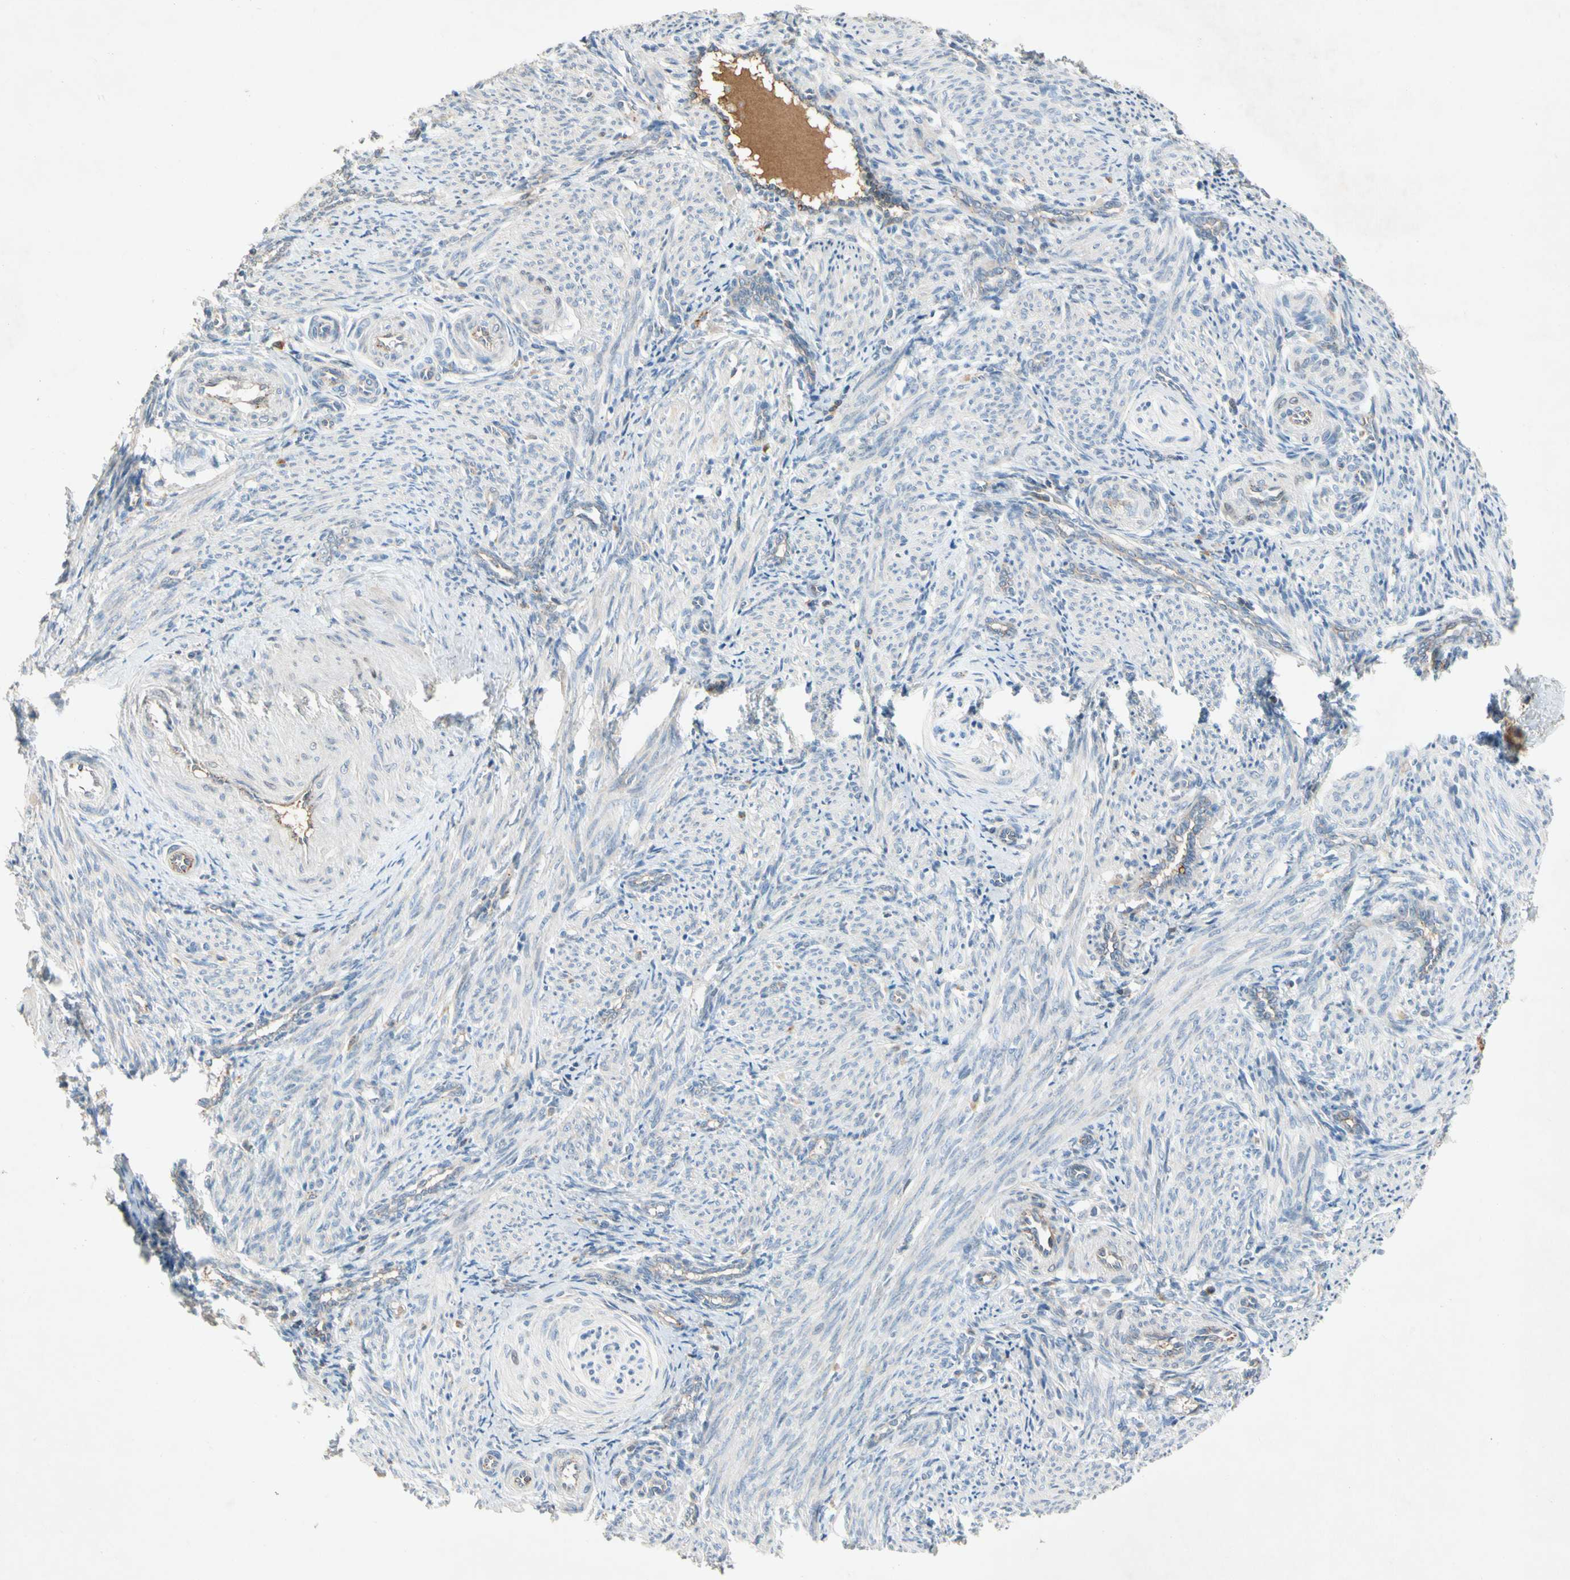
{"staining": {"intensity": "weak", "quantity": "<25%", "location": "nuclear"}, "tissue": "smooth muscle", "cell_type": "Smooth muscle cells", "image_type": "normal", "snomed": [{"axis": "morphology", "description": "Normal tissue, NOS"}, {"axis": "topography", "description": "Endometrium"}], "caption": "Protein analysis of normal smooth muscle reveals no significant staining in smooth muscle cells.", "gene": "NDFIP2", "patient": {"sex": "female", "age": 33}}